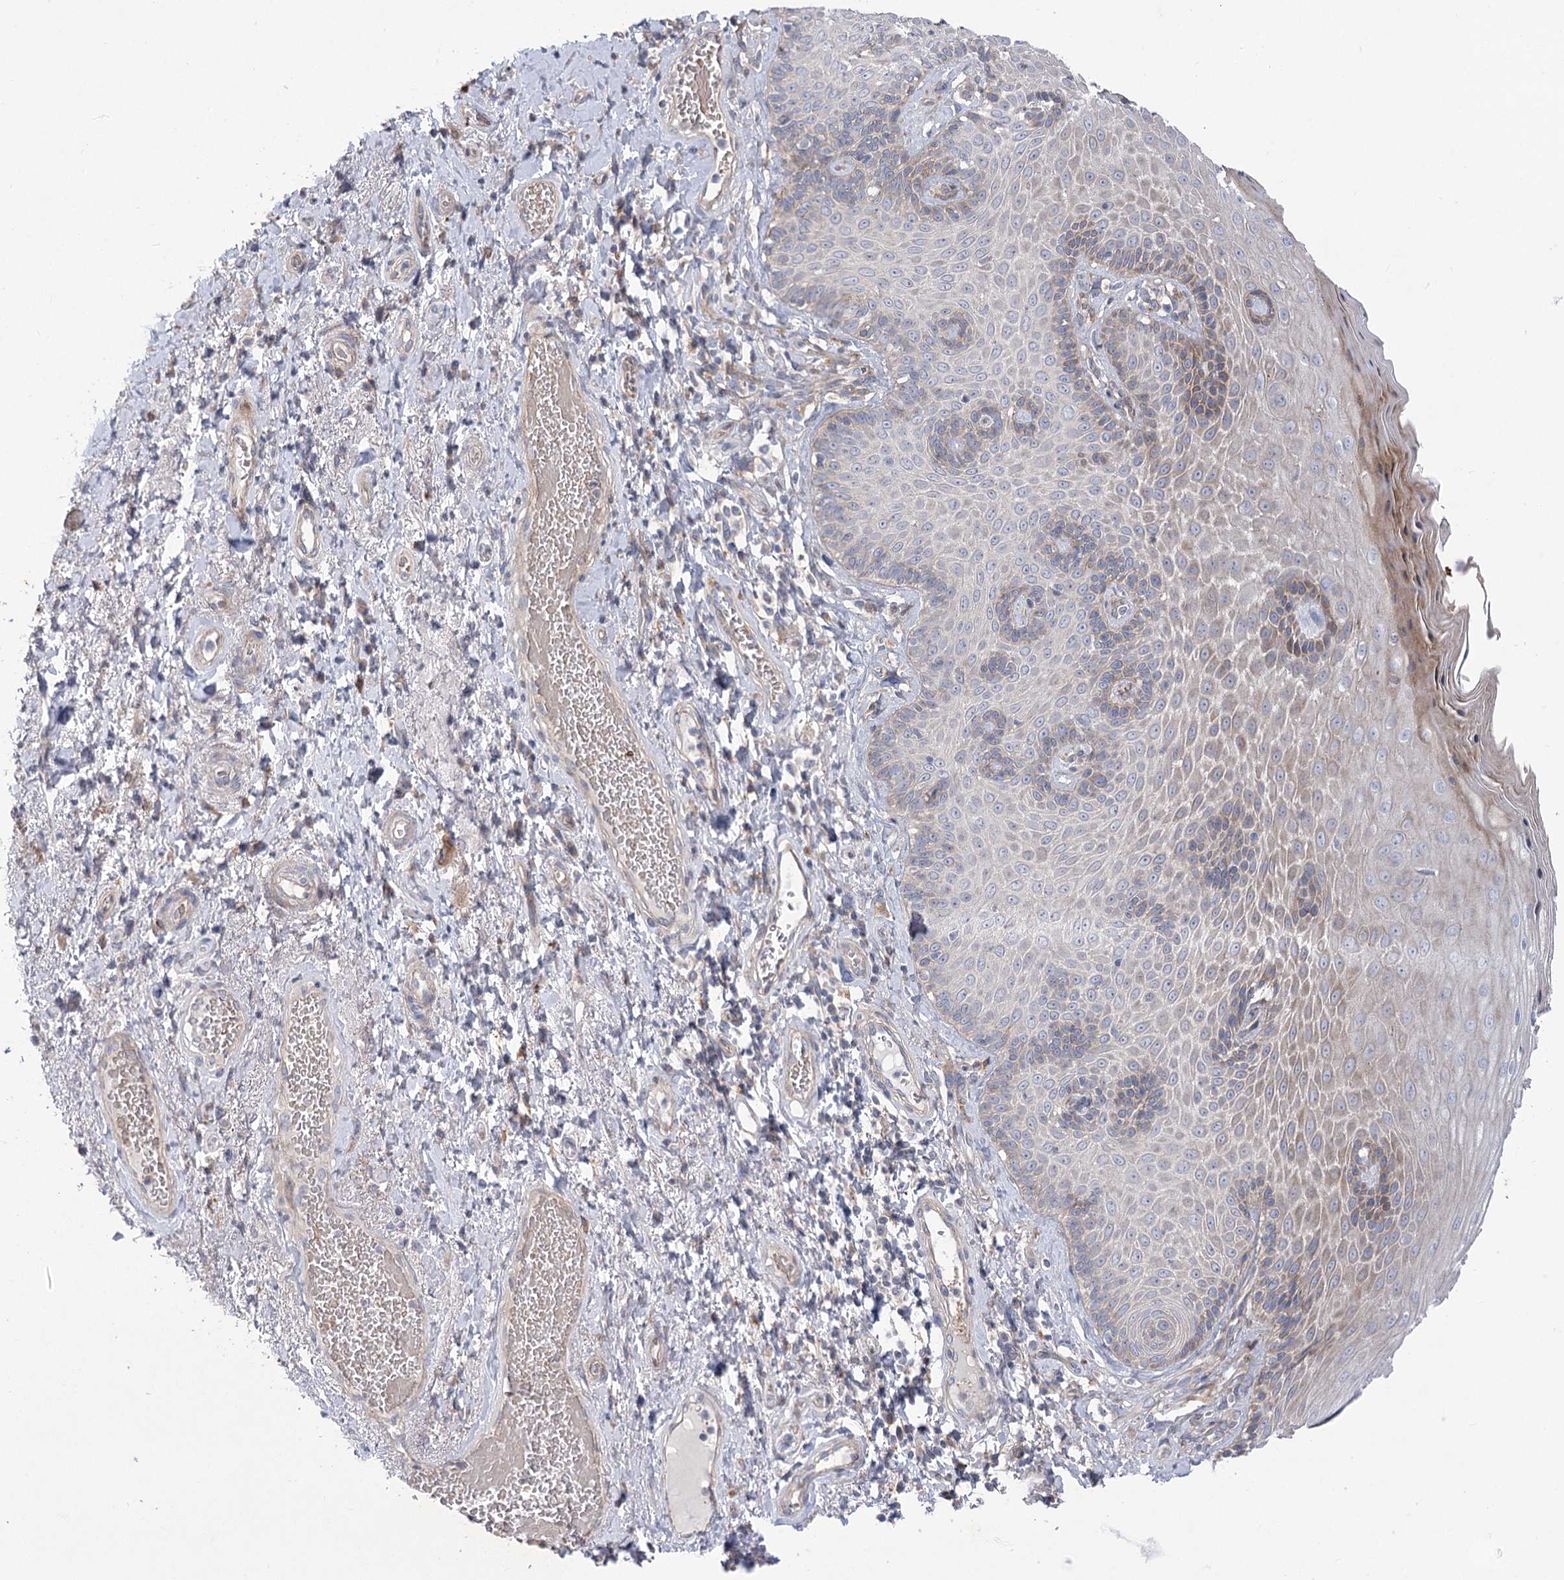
{"staining": {"intensity": "moderate", "quantity": "<25%", "location": "cytoplasmic/membranous"}, "tissue": "skin", "cell_type": "Epidermal cells", "image_type": "normal", "snomed": [{"axis": "morphology", "description": "Normal tissue, NOS"}, {"axis": "topography", "description": "Anal"}], "caption": "Epidermal cells exhibit low levels of moderate cytoplasmic/membranous expression in about <25% of cells in benign skin.", "gene": "TRUB1", "patient": {"sex": "male", "age": 69}}